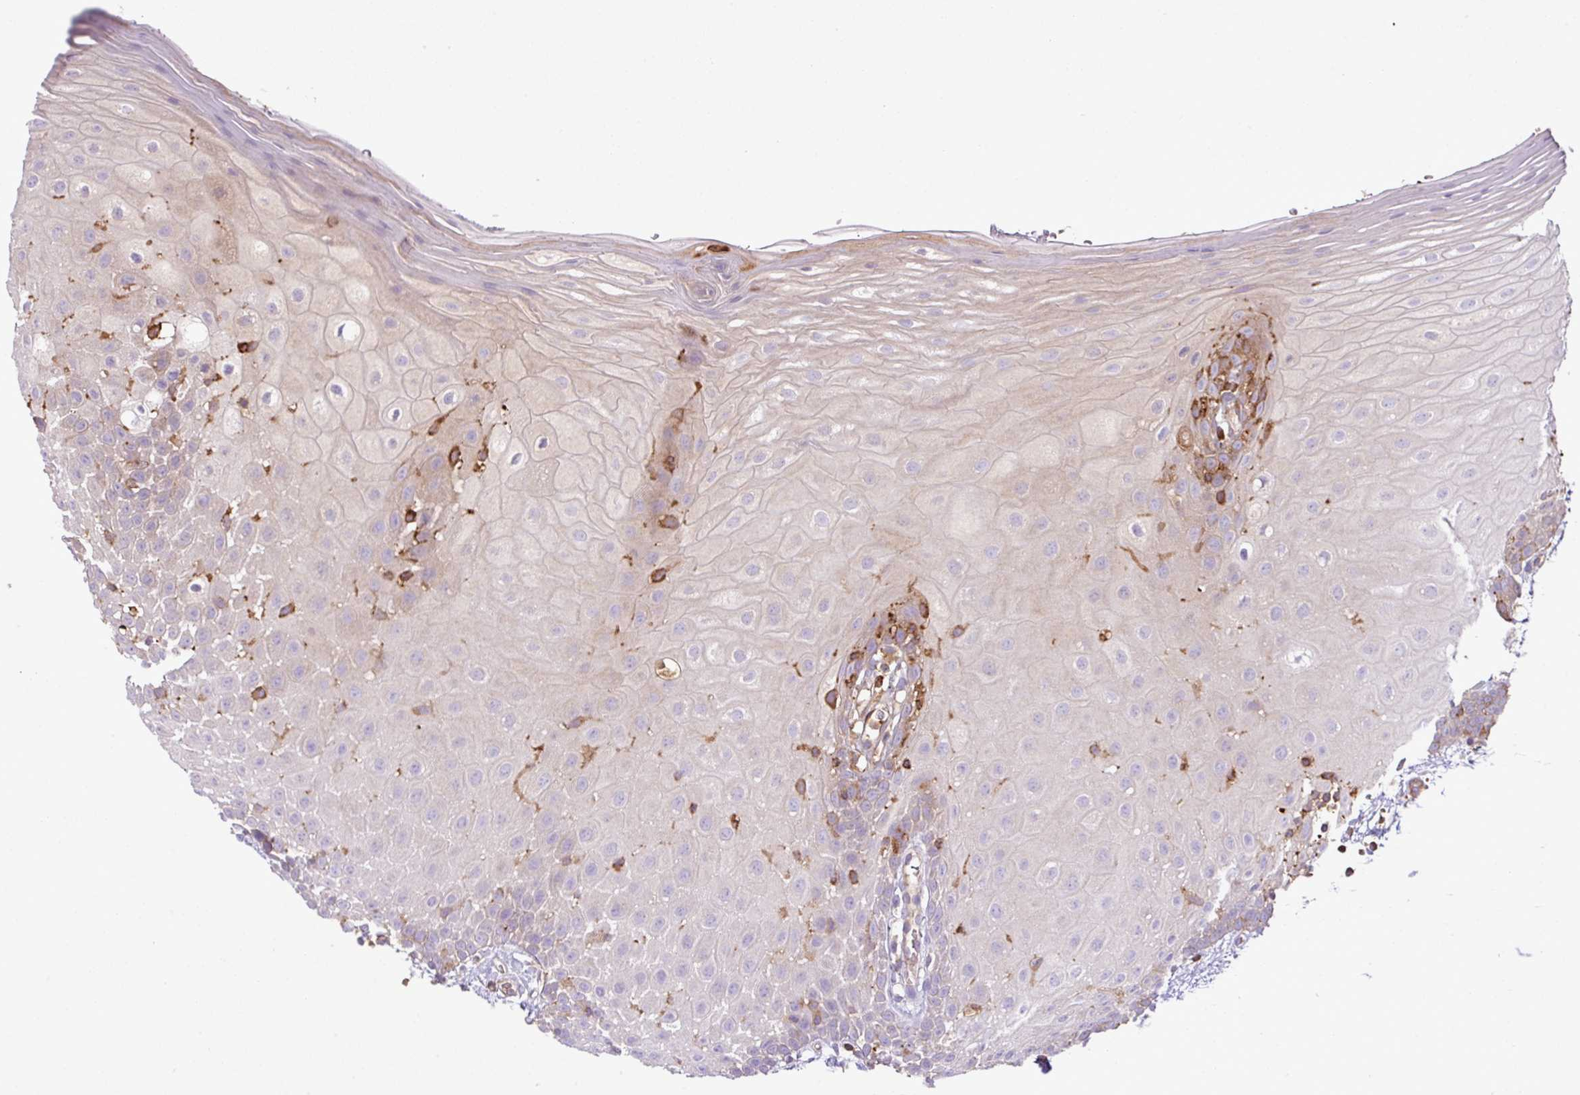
{"staining": {"intensity": "moderate", "quantity": "<25%", "location": "cytoplasmic/membranous"}, "tissue": "oral mucosa", "cell_type": "Squamous epithelial cells", "image_type": "normal", "snomed": [{"axis": "morphology", "description": "Normal tissue, NOS"}, {"axis": "morphology", "description": "Squamous cell carcinoma, NOS"}, {"axis": "topography", "description": "Oral tissue"}, {"axis": "topography", "description": "Tounge, NOS"}, {"axis": "topography", "description": "Head-Neck"}], "caption": "Immunohistochemical staining of normal oral mucosa demonstrates <25% levels of moderate cytoplasmic/membranous protein staining in approximately <25% of squamous epithelial cells. (Stains: DAB in brown, nuclei in blue, Microscopy: brightfield microscopy at high magnification).", "gene": "PGAP6", "patient": {"sex": "male", "age": 76}}